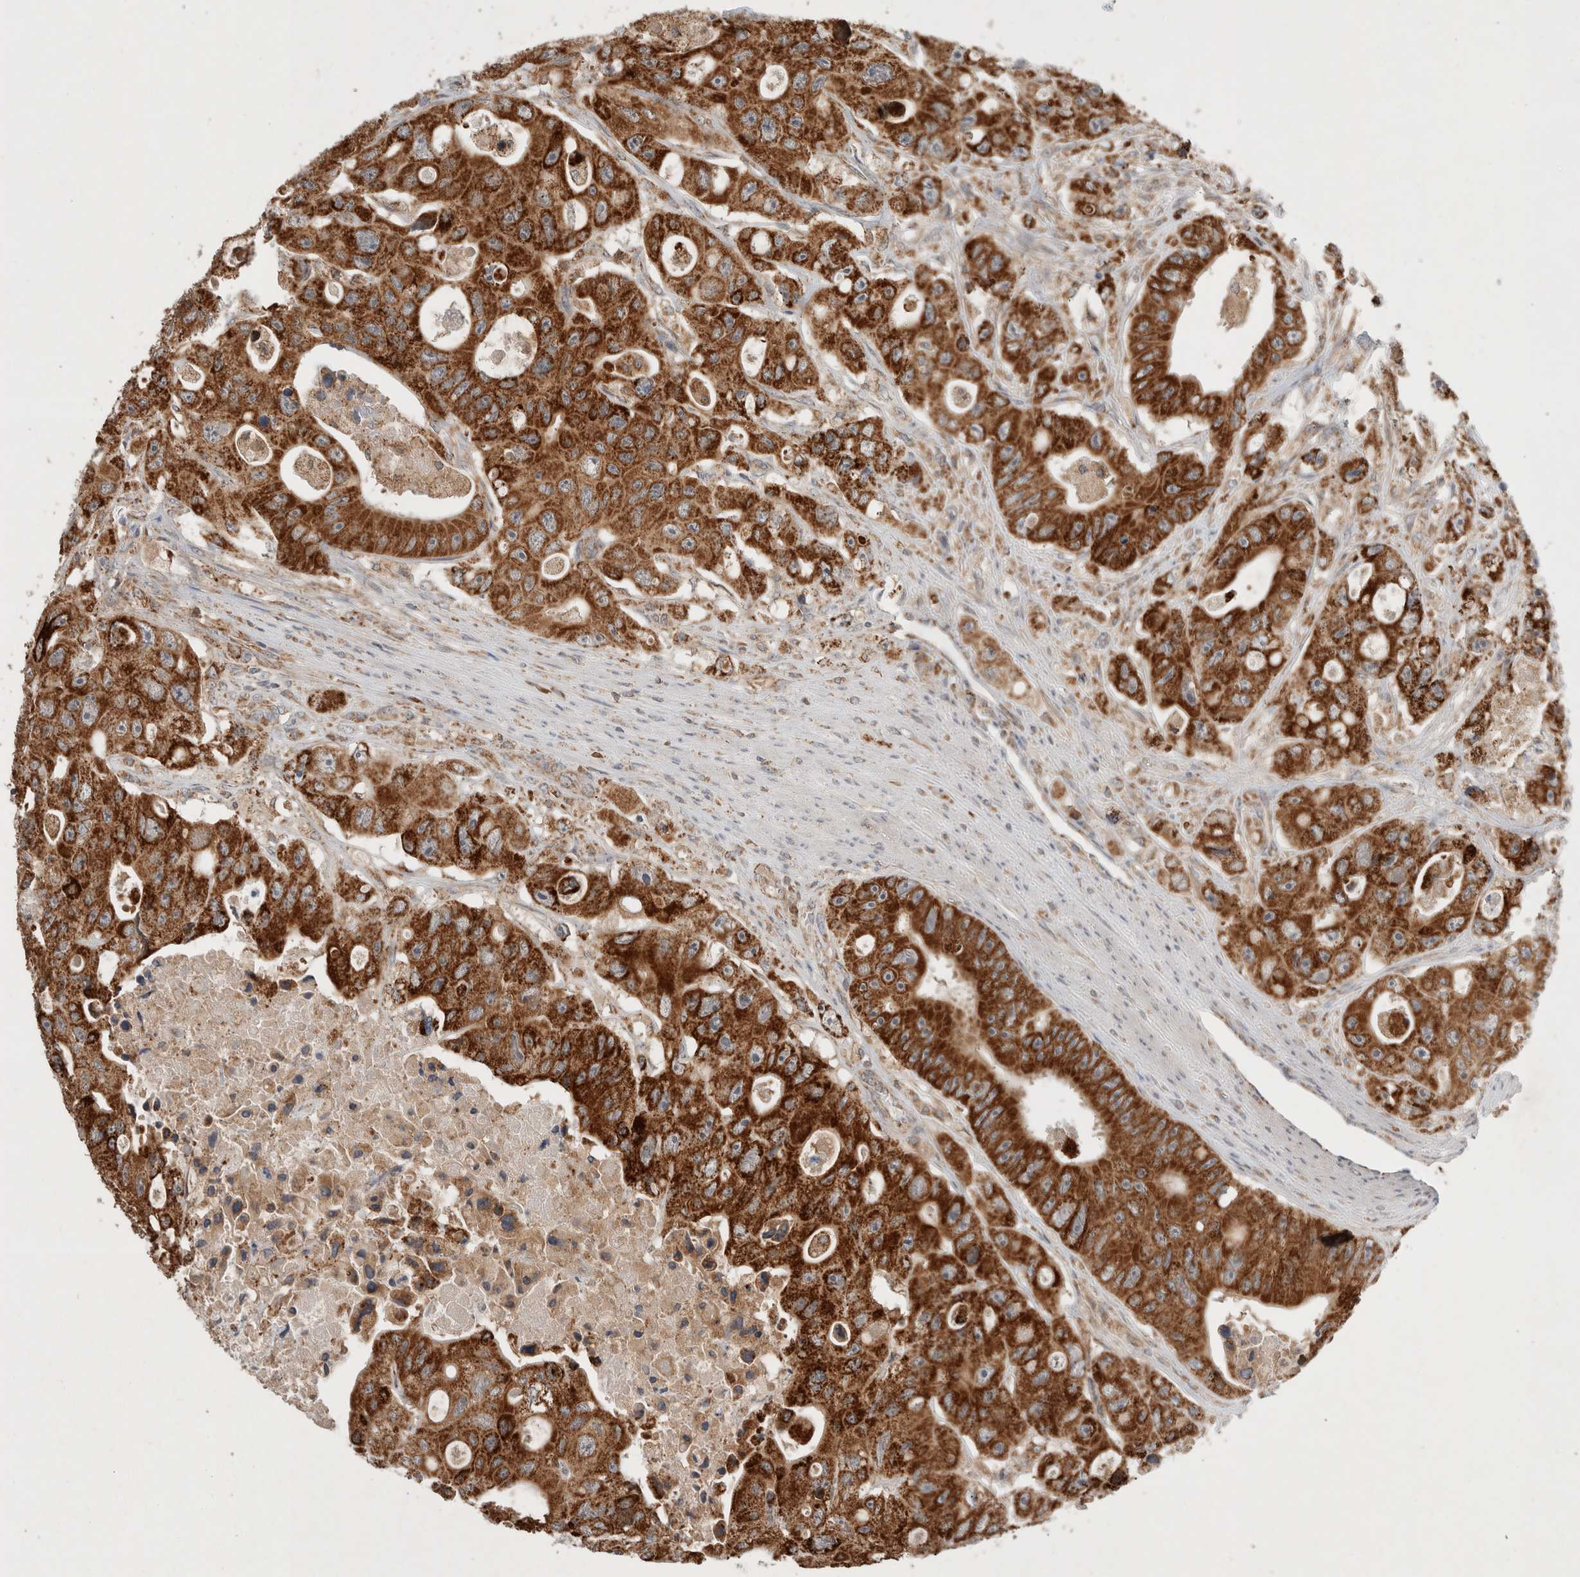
{"staining": {"intensity": "strong", "quantity": ">75%", "location": "cytoplasmic/membranous"}, "tissue": "colorectal cancer", "cell_type": "Tumor cells", "image_type": "cancer", "snomed": [{"axis": "morphology", "description": "Adenocarcinoma, NOS"}, {"axis": "topography", "description": "Colon"}], "caption": "Immunohistochemical staining of human colorectal cancer (adenocarcinoma) shows high levels of strong cytoplasmic/membranous protein expression in about >75% of tumor cells.", "gene": "AMPD1", "patient": {"sex": "female", "age": 46}}